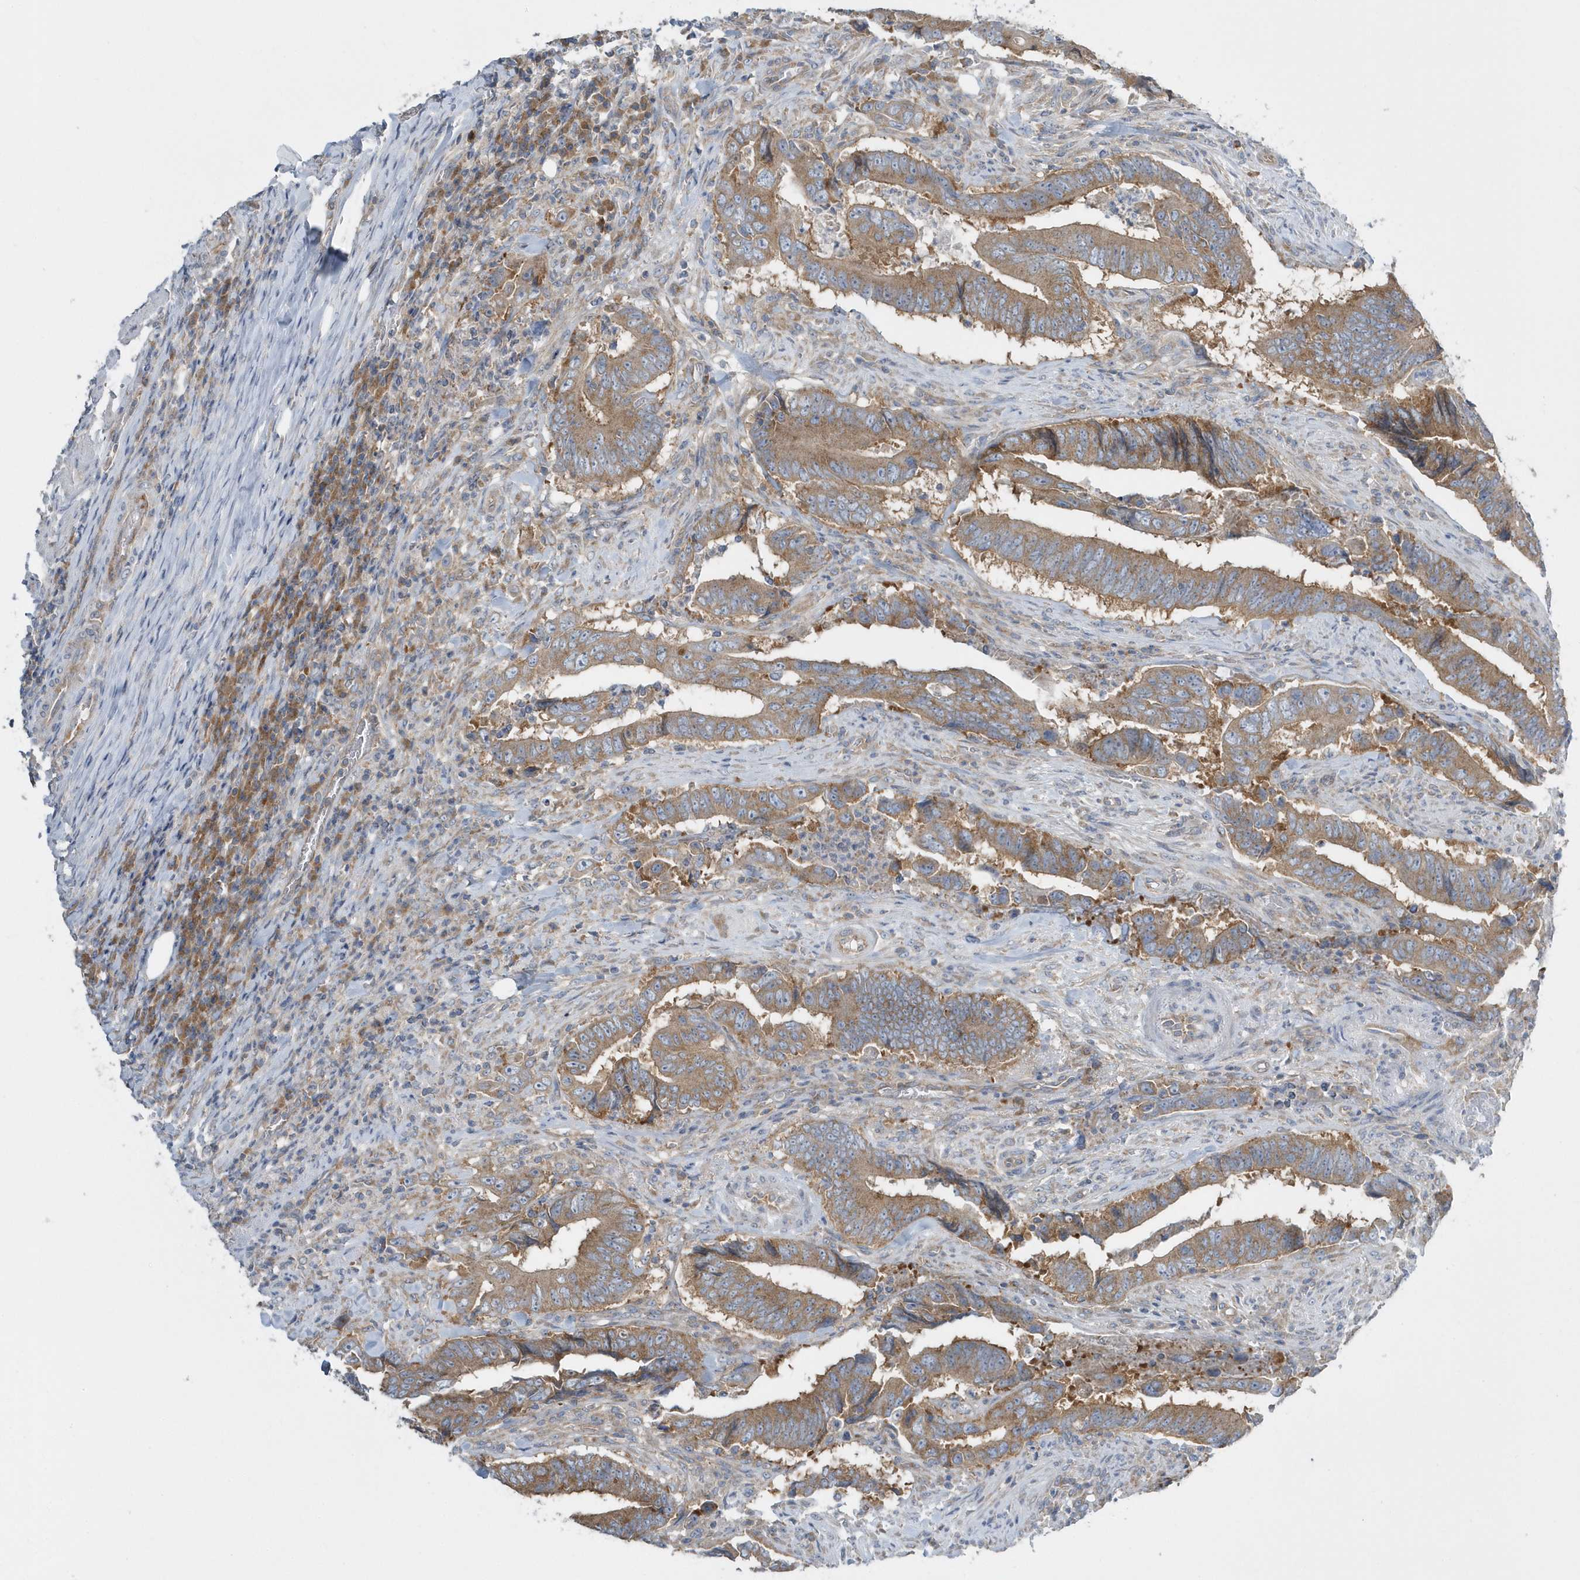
{"staining": {"intensity": "moderate", "quantity": ">75%", "location": "cytoplasmic/membranous"}, "tissue": "colorectal cancer", "cell_type": "Tumor cells", "image_type": "cancer", "snomed": [{"axis": "morphology", "description": "Normal tissue, NOS"}, {"axis": "morphology", "description": "Adenocarcinoma, NOS"}, {"axis": "topography", "description": "Colon"}], "caption": "This is a histology image of immunohistochemistry staining of colorectal cancer (adenocarcinoma), which shows moderate staining in the cytoplasmic/membranous of tumor cells.", "gene": "EIF3C", "patient": {"sex": "male", "age": 56}}